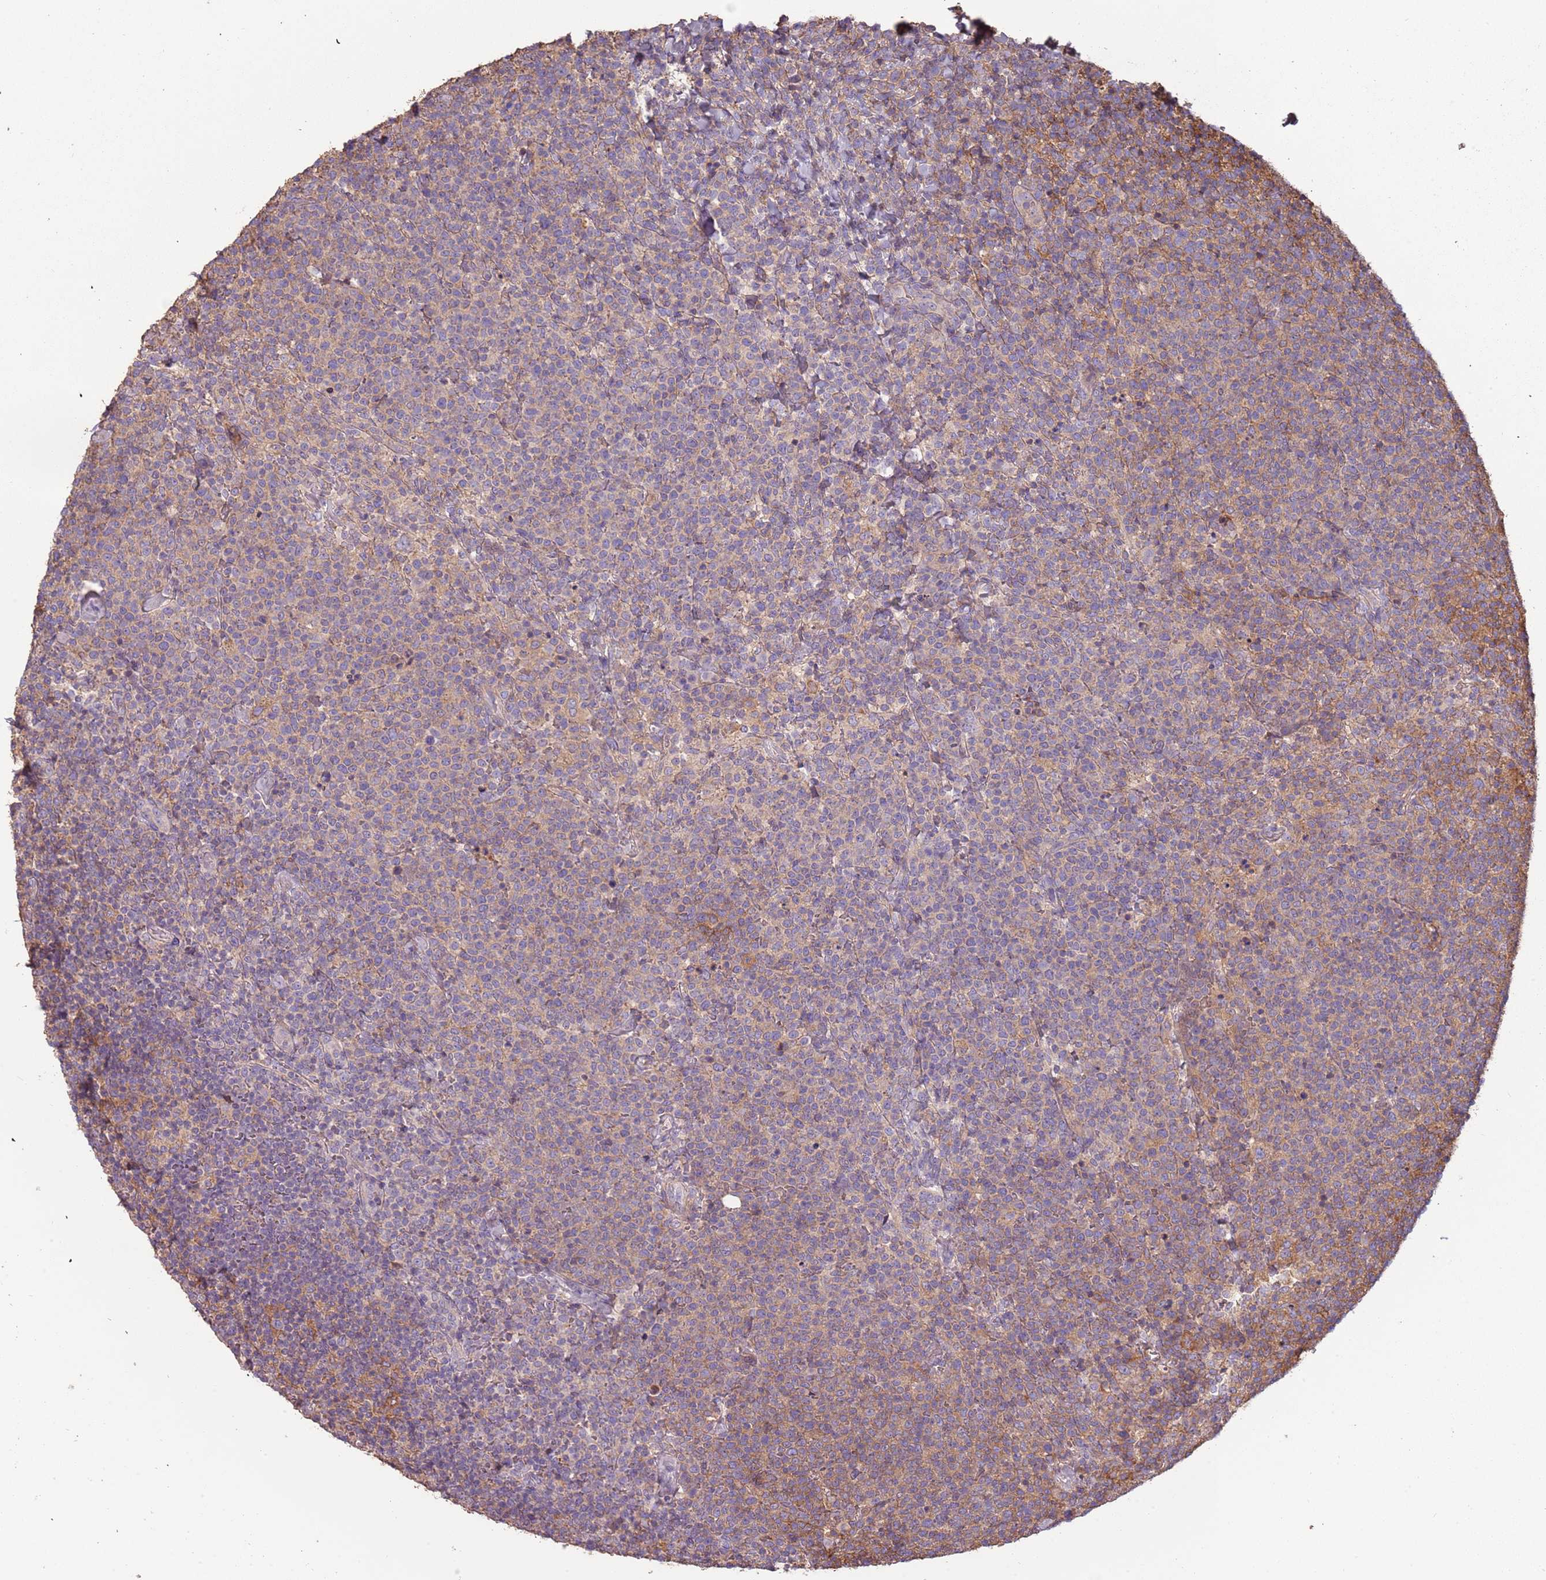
{"staining": {"intensity": "negative", "quantity": "none", "location": "none"}, "tissue": "lymphoma", "cell_type": "Tumor cells", "image_type": "cancer", "snomed": [{"axis": "morphology", "description": "Malignant lymphoma, non-Hodgkin's type, High grade"}, {"axis": "topography", "description": "Lymph node"}], "caption": "High-grade malignant lymphoma, non-Hodgkin's type was stained to show a protein in brown. There is no significant staining in tumor cells.", "gene": "FECH", "patient": {"sex": "male", "age": 61}}